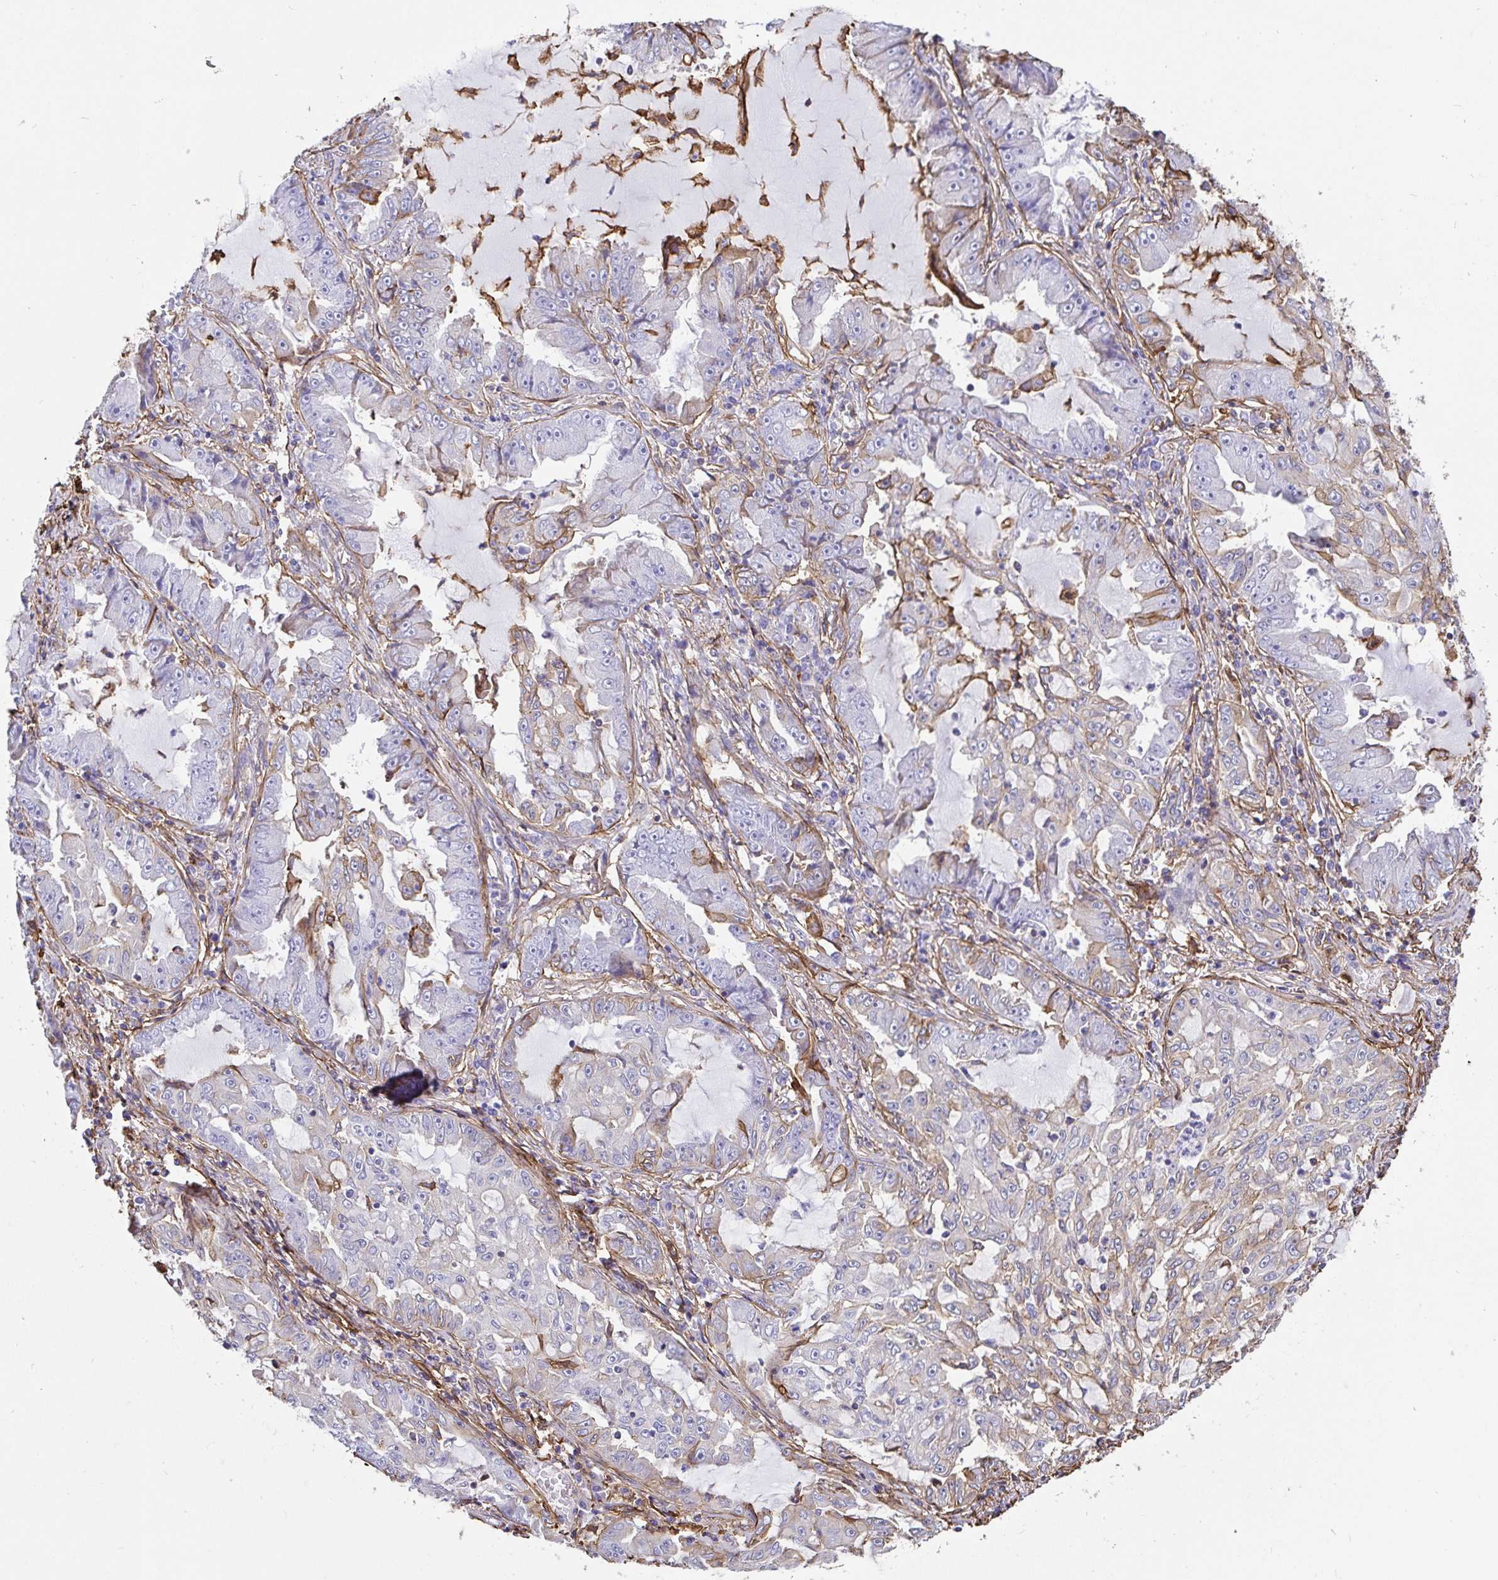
{"staining": {"intensity": "weak", "quantity": "<25%", "location": "cytoplasmic/membranous"}, "tissue": "lung cancer", "cell_type": "Tumor cells", "image_type": "cancer", "snomed": [{"axis": "morphology", "description": "Adenocarcinoma, NOS"}, {"axis": "topography", "description": "Lung"}], "caption": "Tumor cells show no significant protein positivity in lung cancer (adenocarcinoma).", "gene": "ANXA2", "patient": {"sex": "female", "age": 52}}